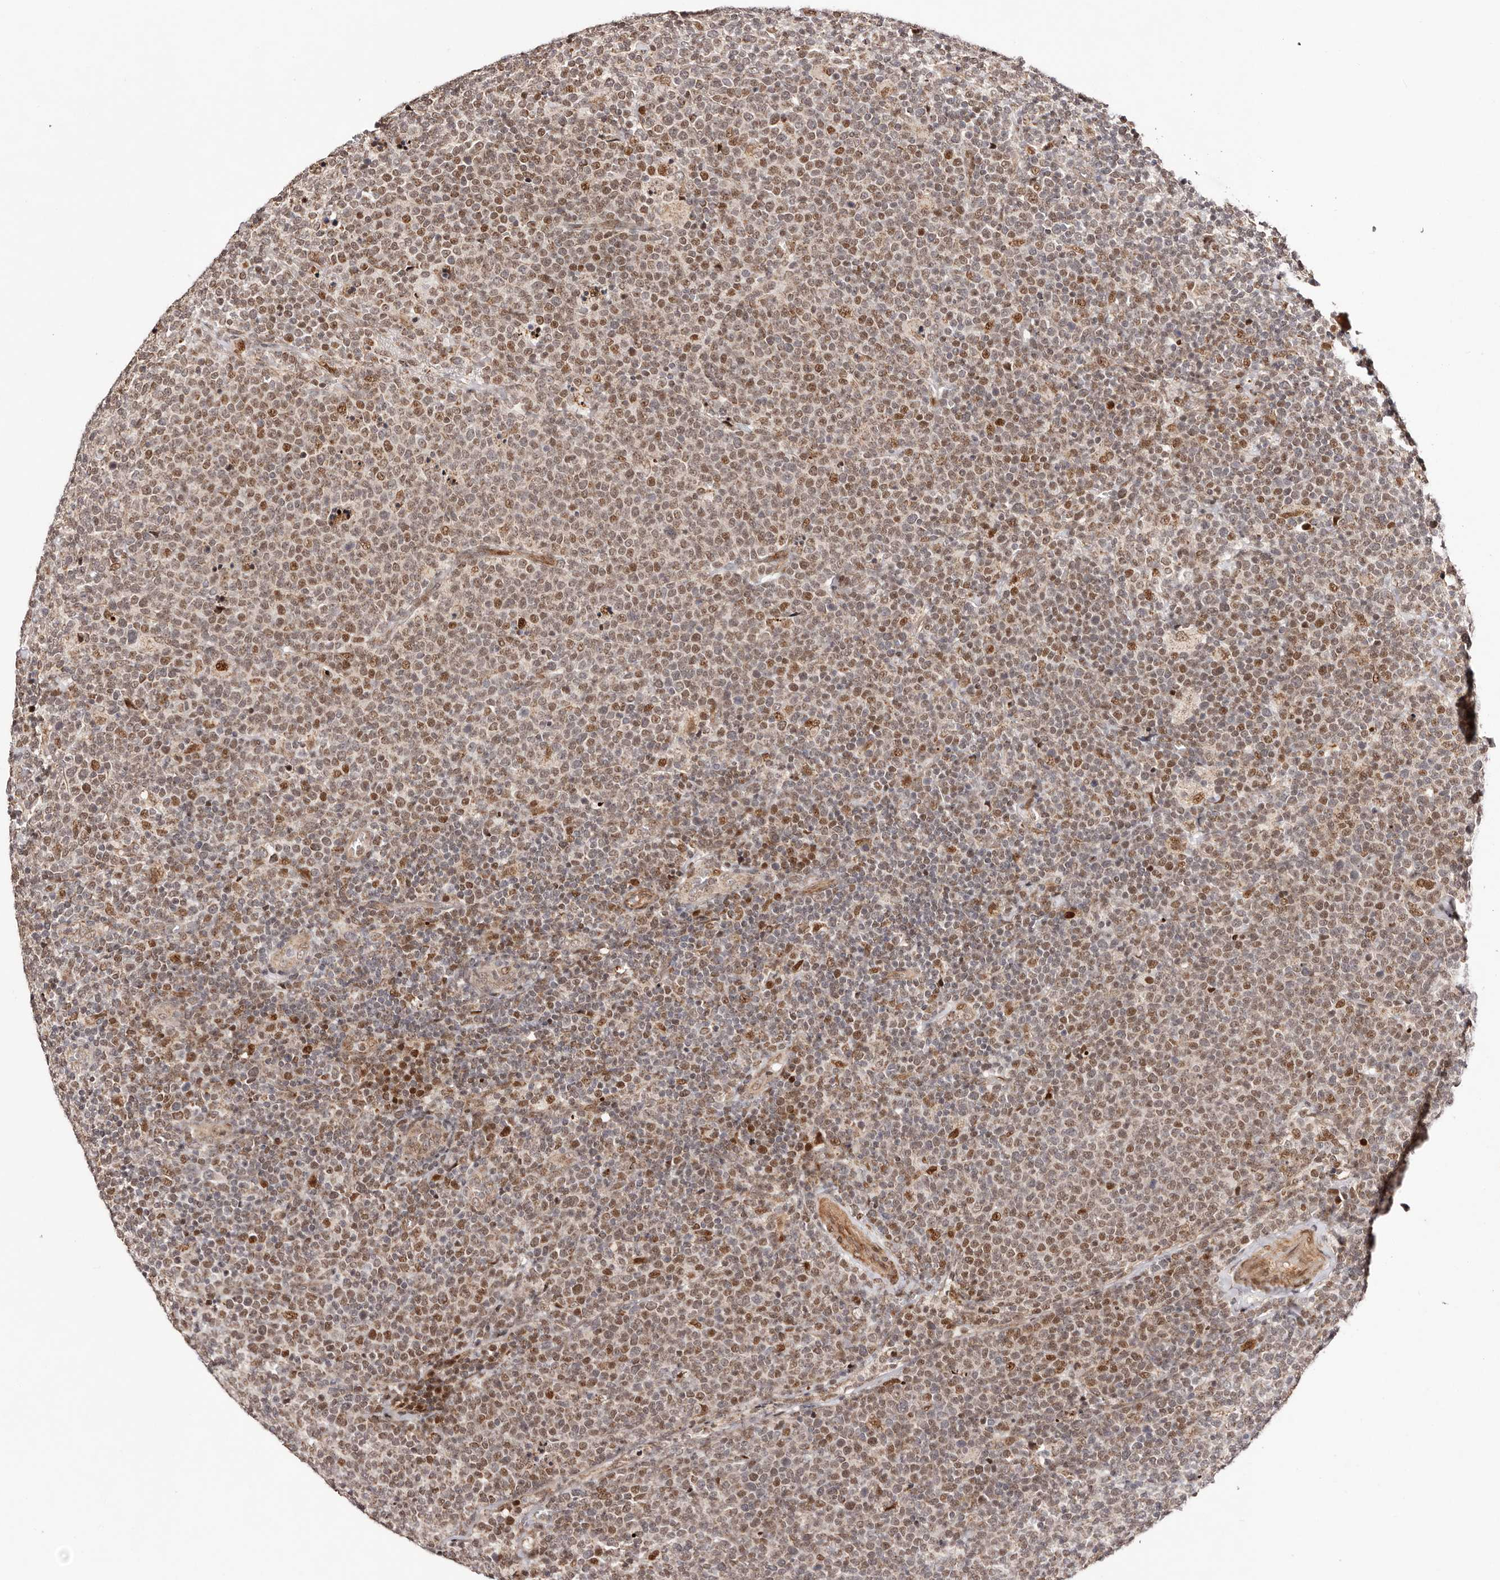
{"staining": {"intensity": "moderate", "quantity": "25%-75%", "location": "nuclear"}, "tissue": "lymphoma", "cell_type": "Tumor cells", "image_type": "cancer", "snomed": [{"axis": "morphology", "description": "Malignant lymphoma, non-Hodgkin's type, High grade"}, {"axis": "topography", "description": "Lymph node"}], "caption": "The photomicrograph reveals staining of malignant lymphoma, non-Hodgkin's type (high-grade), revealing moderate nuclear protein expression (brown color) within tumor cells.", "gene": "HIVEP3", "patient": {"sex": "male", "age": 61}}